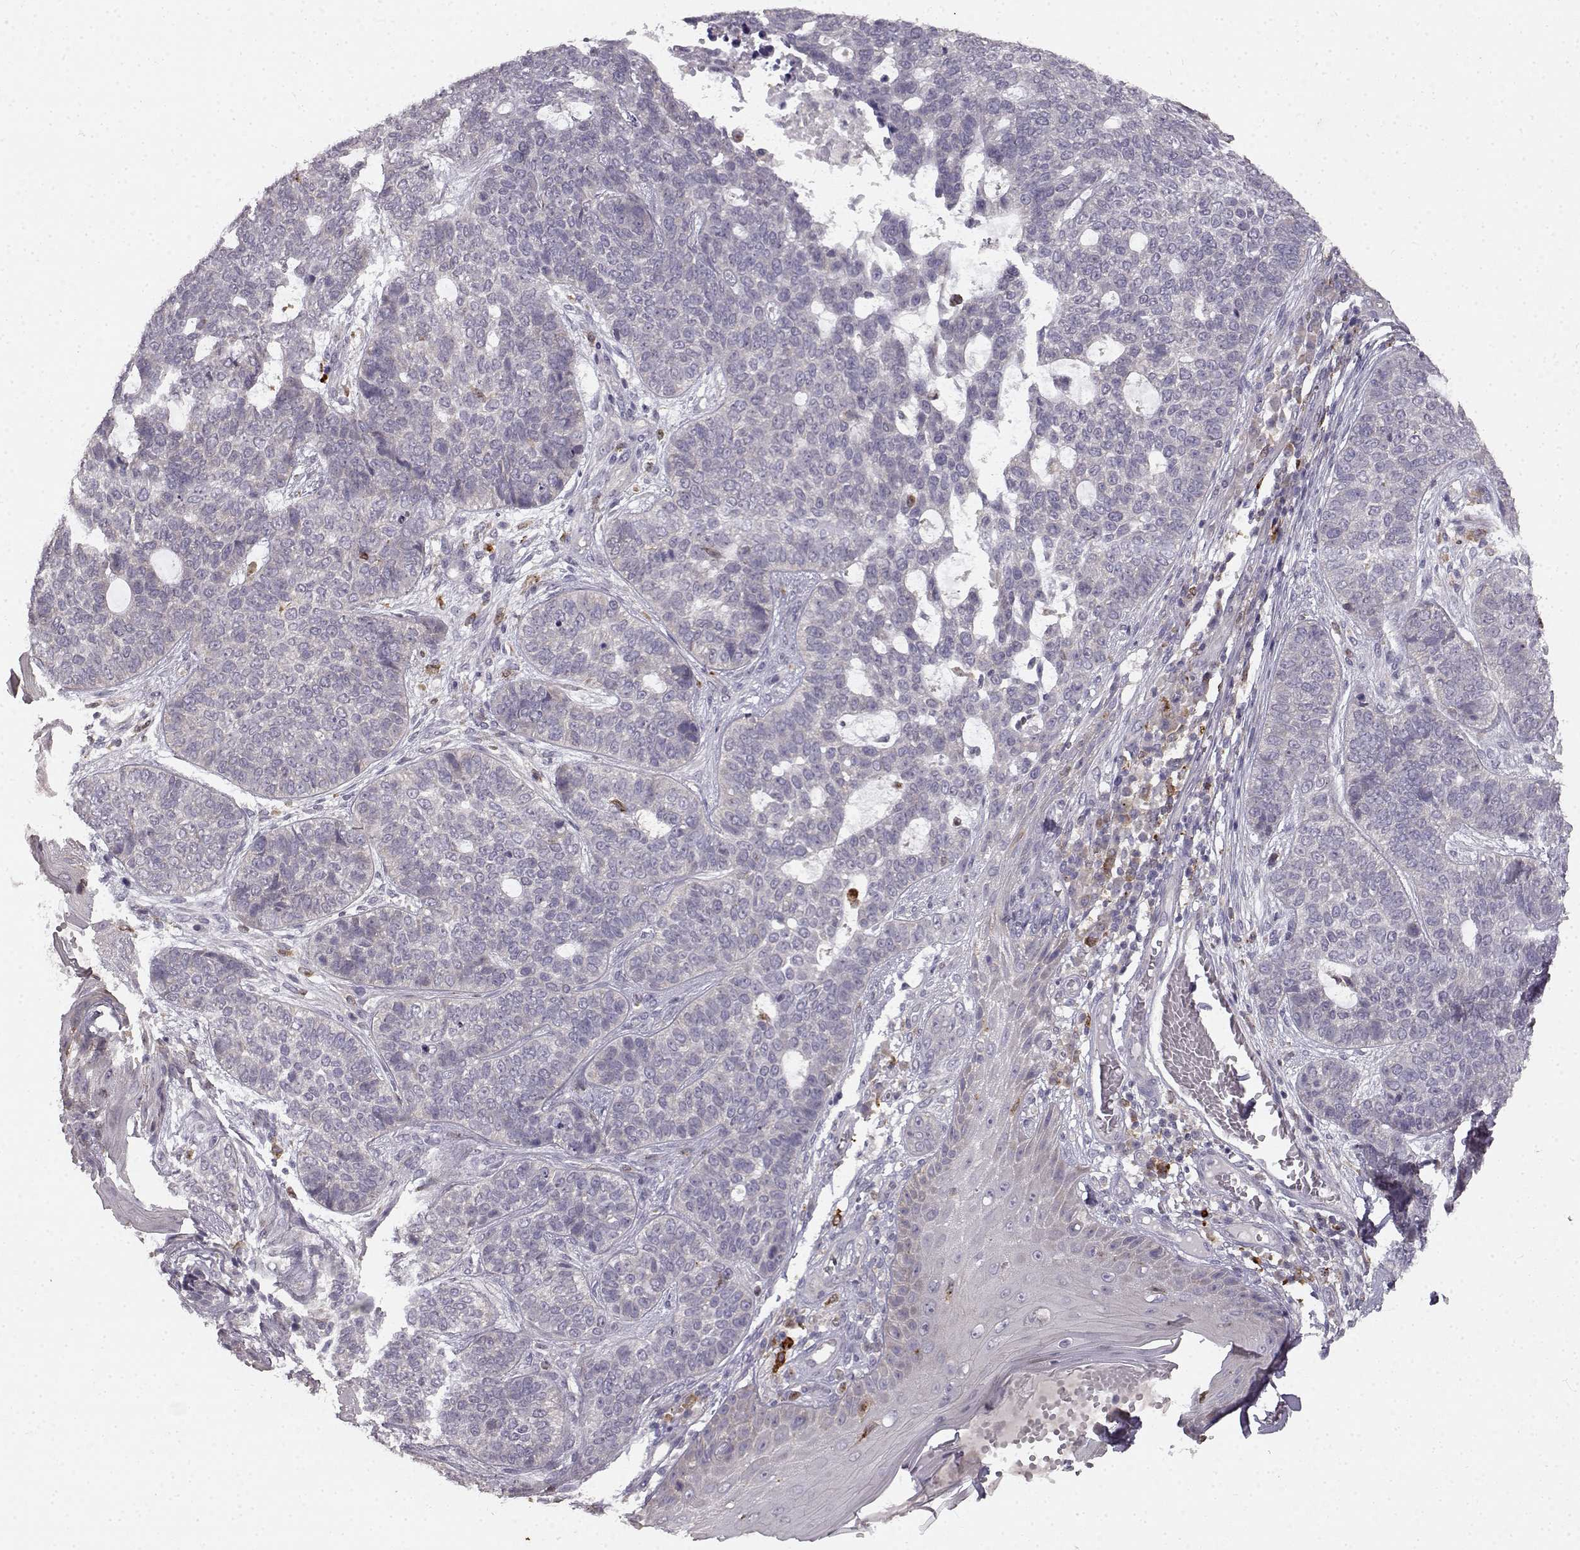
{"staining": {"intensity": "negative", "quantity": "none", "location": "none"}, "tissue": "skin cancer", "cell_type": "Tumor cells", "image_type": "cancer", "snomed": [{"axis": "morphology", "description": "Basal cell carcinoma"}, {"axis": "topography", "description": "Skin"}], "caption": "There is no significant expression in tumor cells of skin basal cell carcinoma.", "gene": "SPAG17", "patient": {"sex": "female", "age": 69}}